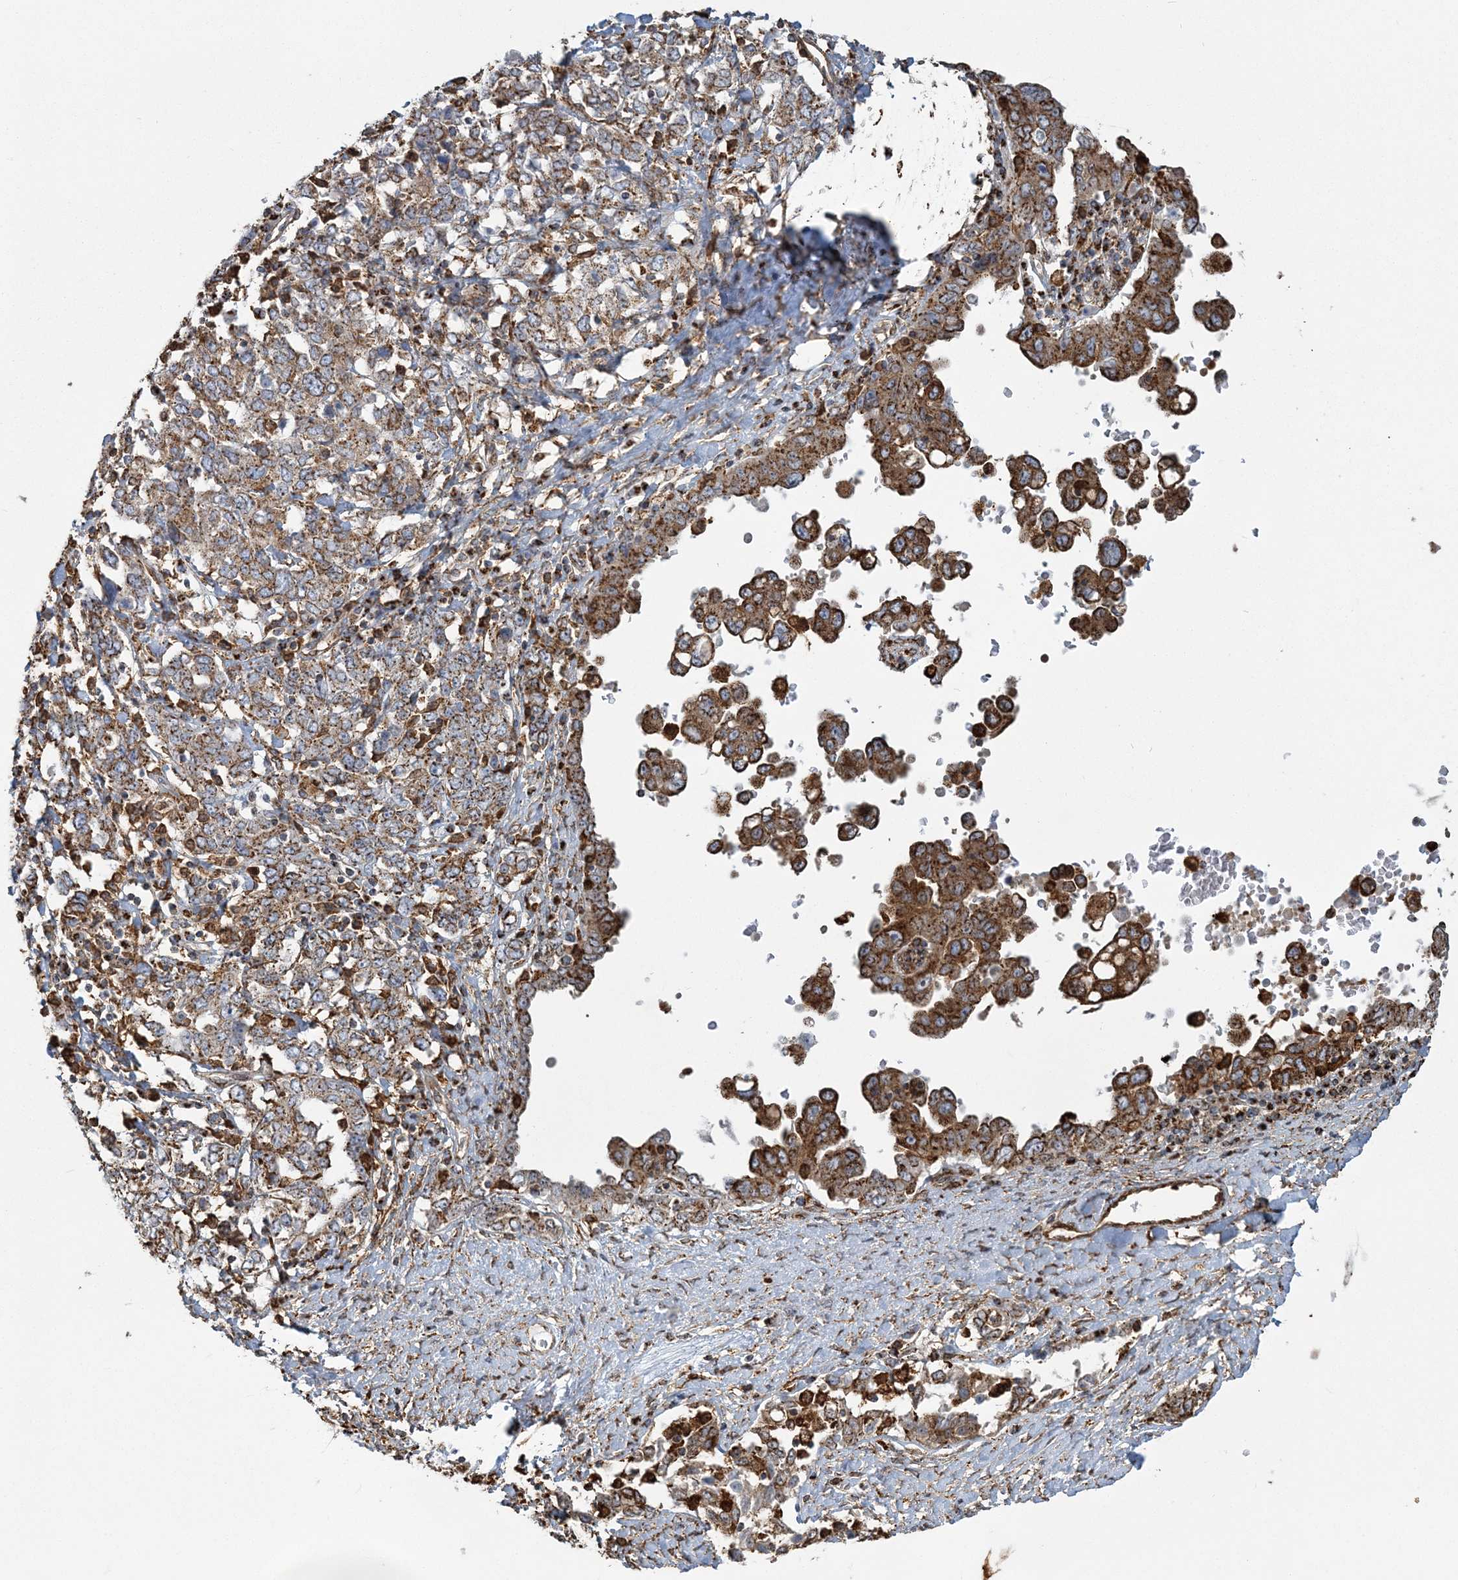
{"staining": {"intensity": "moderate", "quantity": ">75%", "location": "cytoplasmic/membranous"}, "tissue": "ovarian cancer", "cell_type": "Tumor cells", "image_type": "cancer", "snomed": [{"axis": "morphology", "description": "Carcinoma, endometroid"}, {"axis": "topography", "description": "Ovary"}], "caption": "Ovarian cancer (endometroid carcinoma) tissue exhibits moderate cytoplasmic/membranous staining in about >75% of tumor cells", "gene": "TRAF3IP2", "patient": {"sex": "female", "age": 62}}